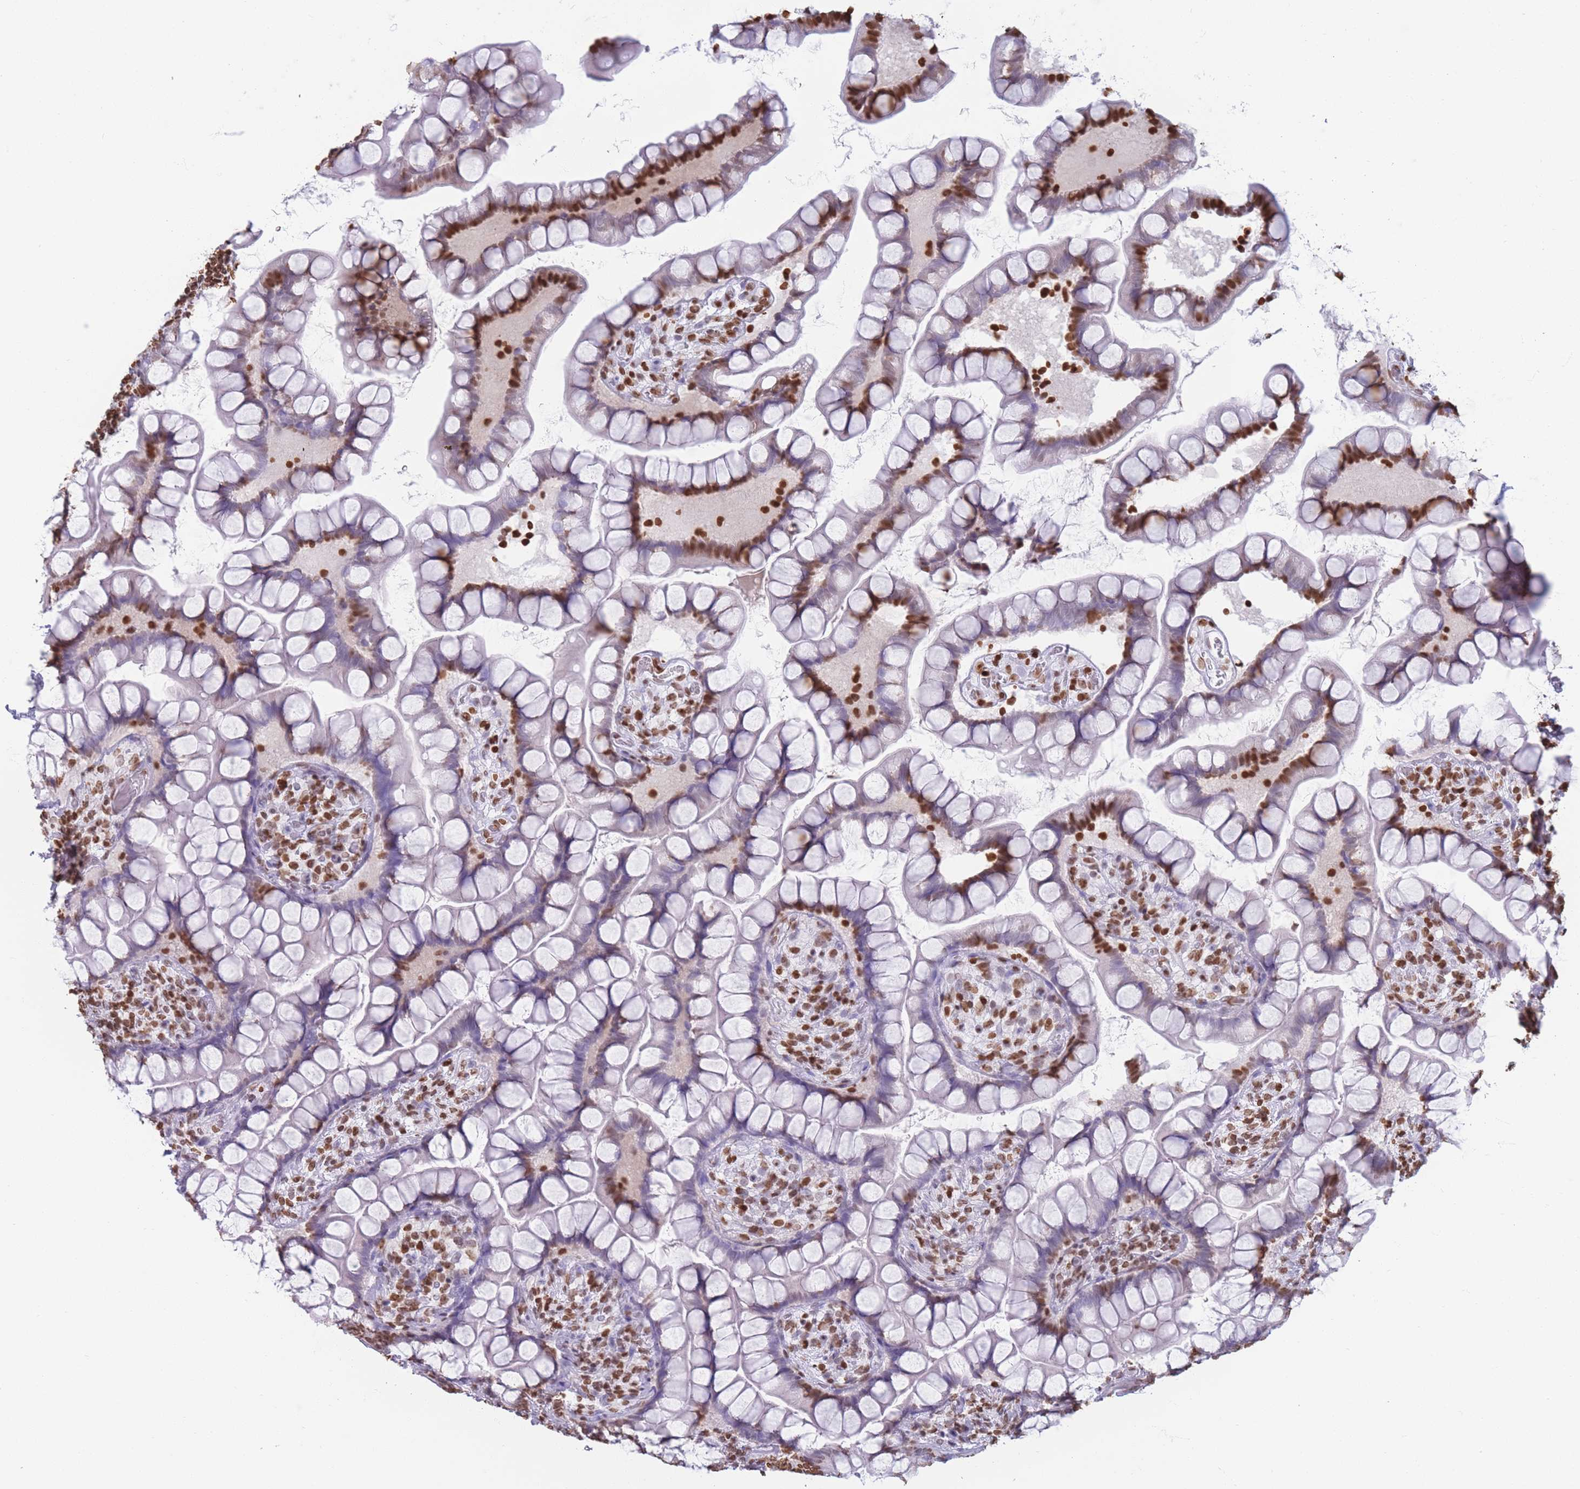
{"staining": {"intensity": "moderate", "quantity": "25%-75%", "location": "nuclear"}, "tissue": "small intestine", "cell_type": "Glandular cells", "image_type": "normal", "snomed": [{"axis": "morphology", "description": "Normal tissue, NOS"}, {"axis": "topography", "description": "Small intestine"}], "caption": "The micrograph exhibits immunohistochemical staining of unremarkable small intestine. There is moderate nuclear positivity is identified in approximately 25%-75% of glandular cells. (Stains: DAB in brown, nuclei in blue, Microscopy: brightfield microscopy at high magnification).", "gene": "RYK", "patient": {"sex": "male", "age": 70}}